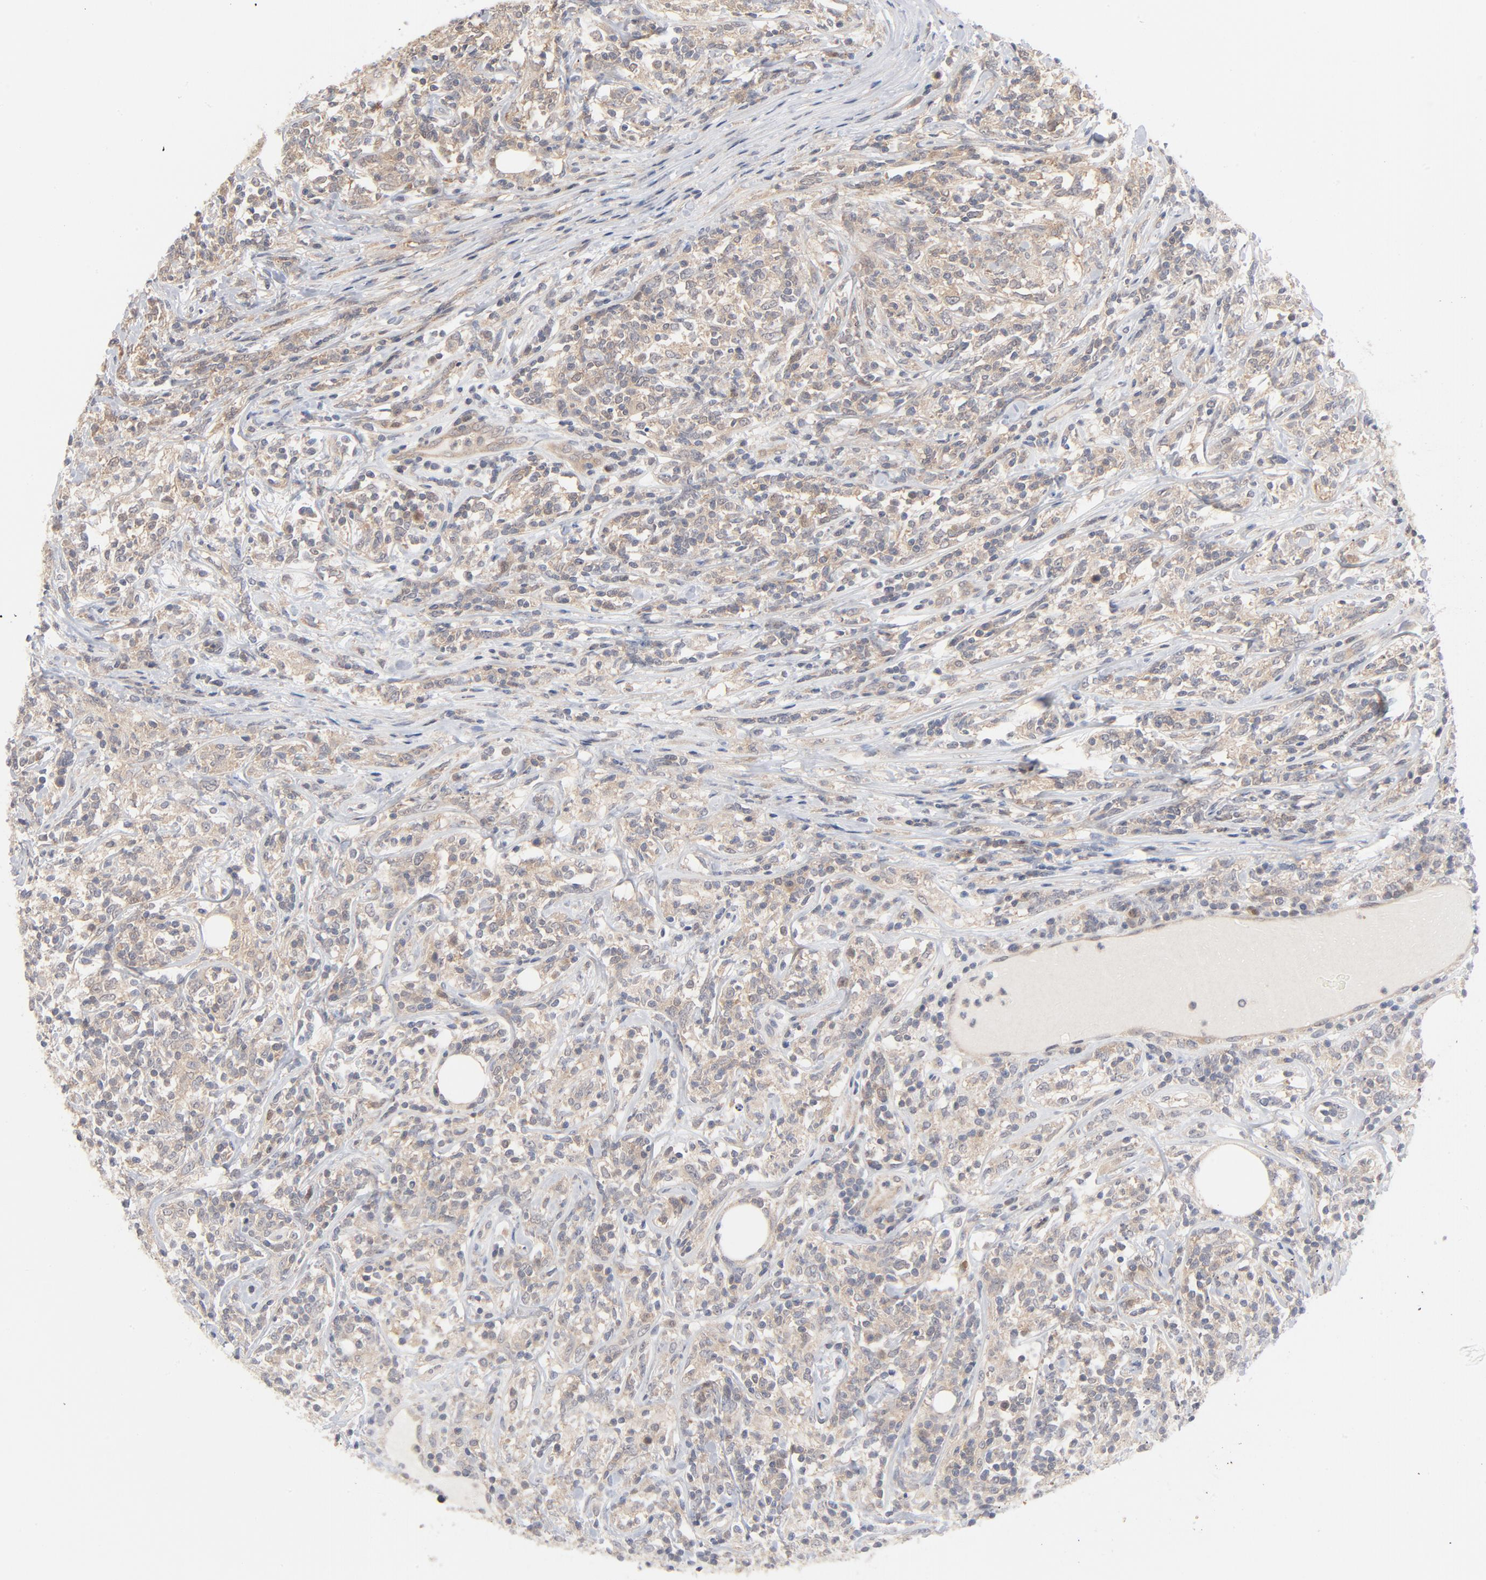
{"staining": {"intensity": "negative", "quantity": "none", "location": "none"}, "tissue": "lymphoma", "cell_type": "Tumor cells", "image_type": "cancer", "snomed": [{"axis": "morphology", "description": "Malignant lymphoma, non-Hodgkin's type, High grade"}, {"axis": "topography", "description": "Lymph node"}], "caption": "Image shows no significant protein expression in tumor cells of high-grade malignant lymphoma, non-Hodgkin's type.", "gene": "UBL4A", "patient": {"sex": "female", "age": 84}}